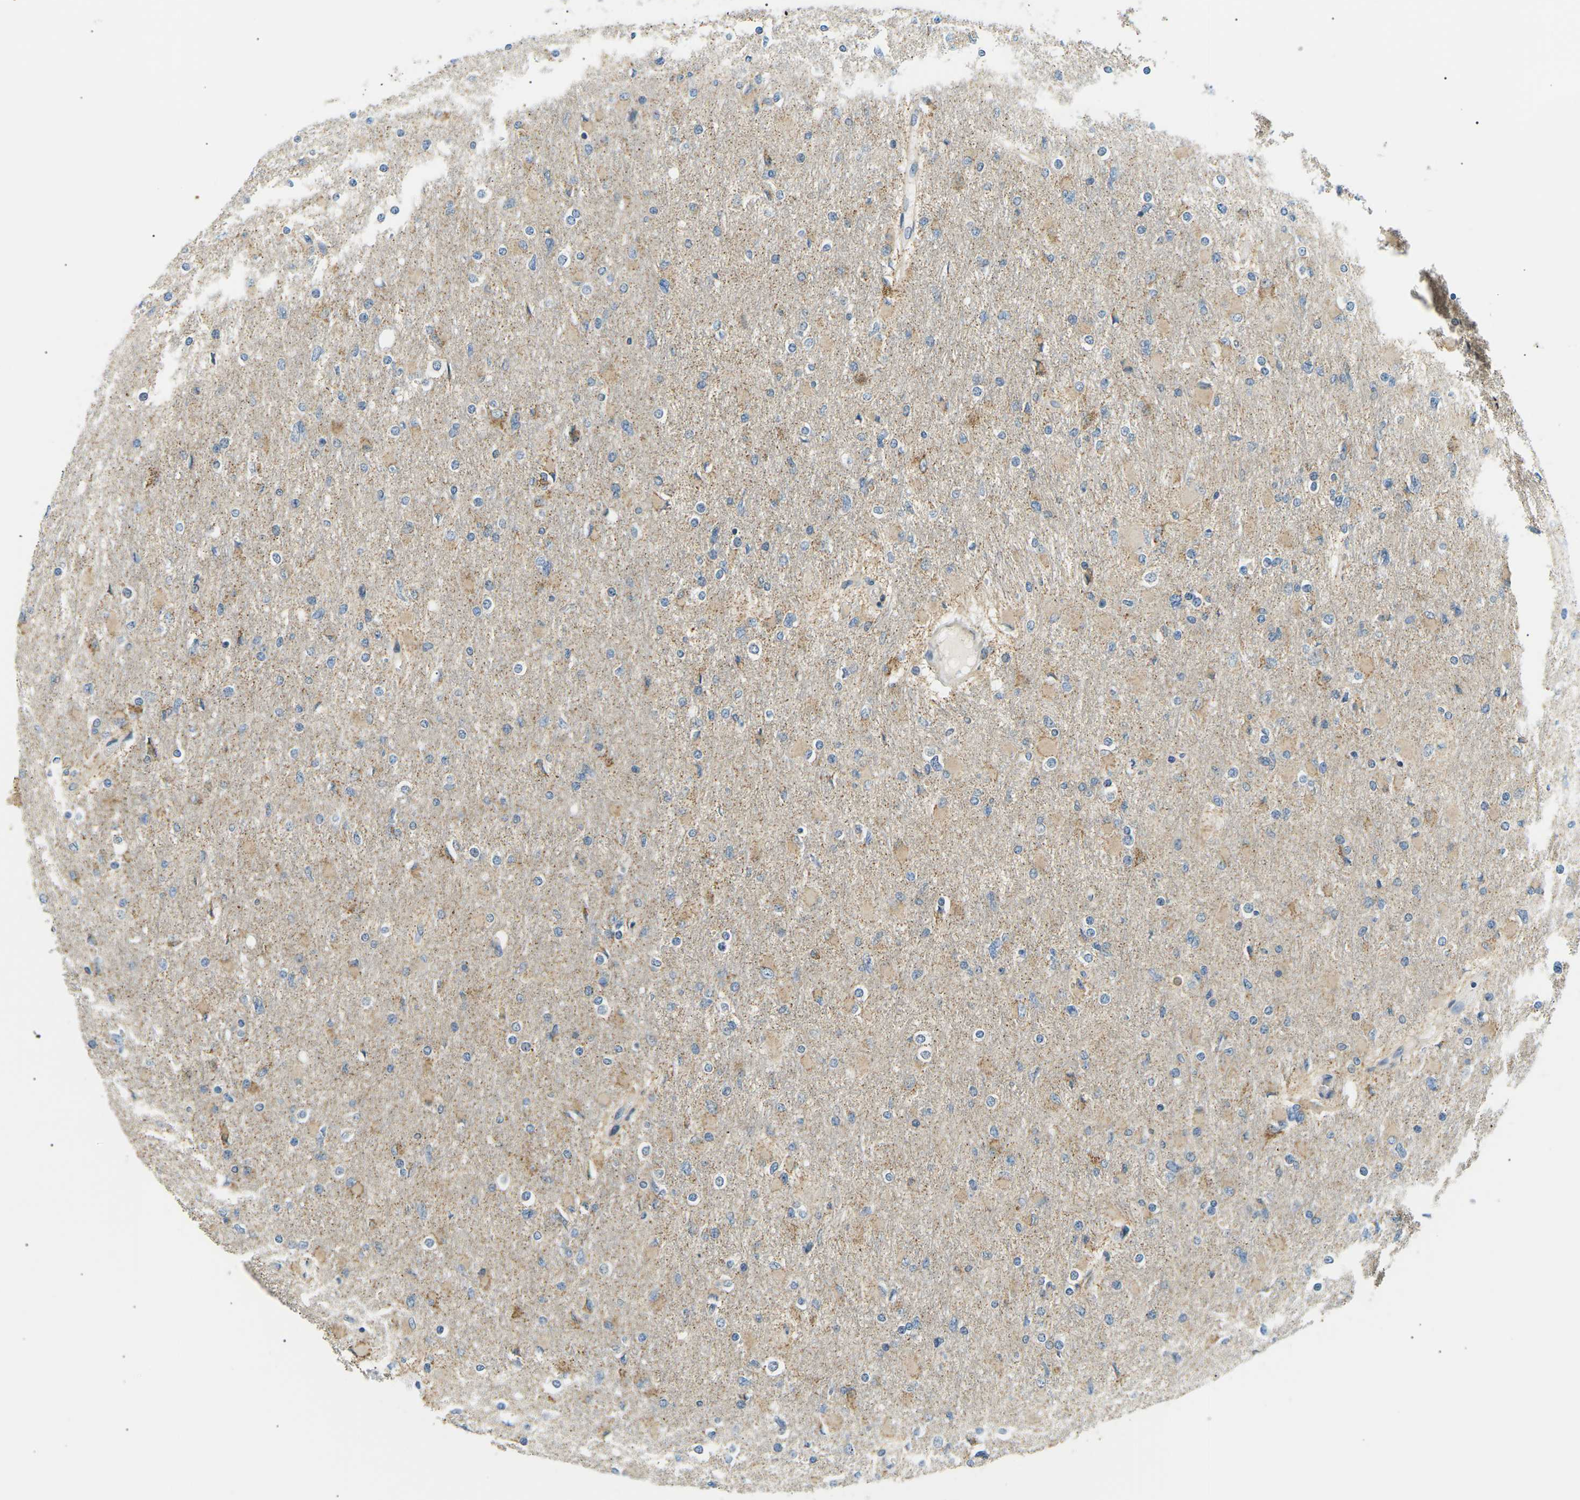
{"staining": {"intensity": "negative", "quantity": "none", "location": "none"}, "tissue": "glioma", "cell_type": "Tumor cells", "image_type": "cancer", "snomed": [{"axis": "morphology", "description": "Glioma, malignant, High grade"}, {"axis": "topography", "description": "Cerebral cortex"}], "caption": "The micrograph displays no significant staining in tumor cells of glioma.", "gene": "TBC1D8", "patient": {"sex": "female", "age": 36}}